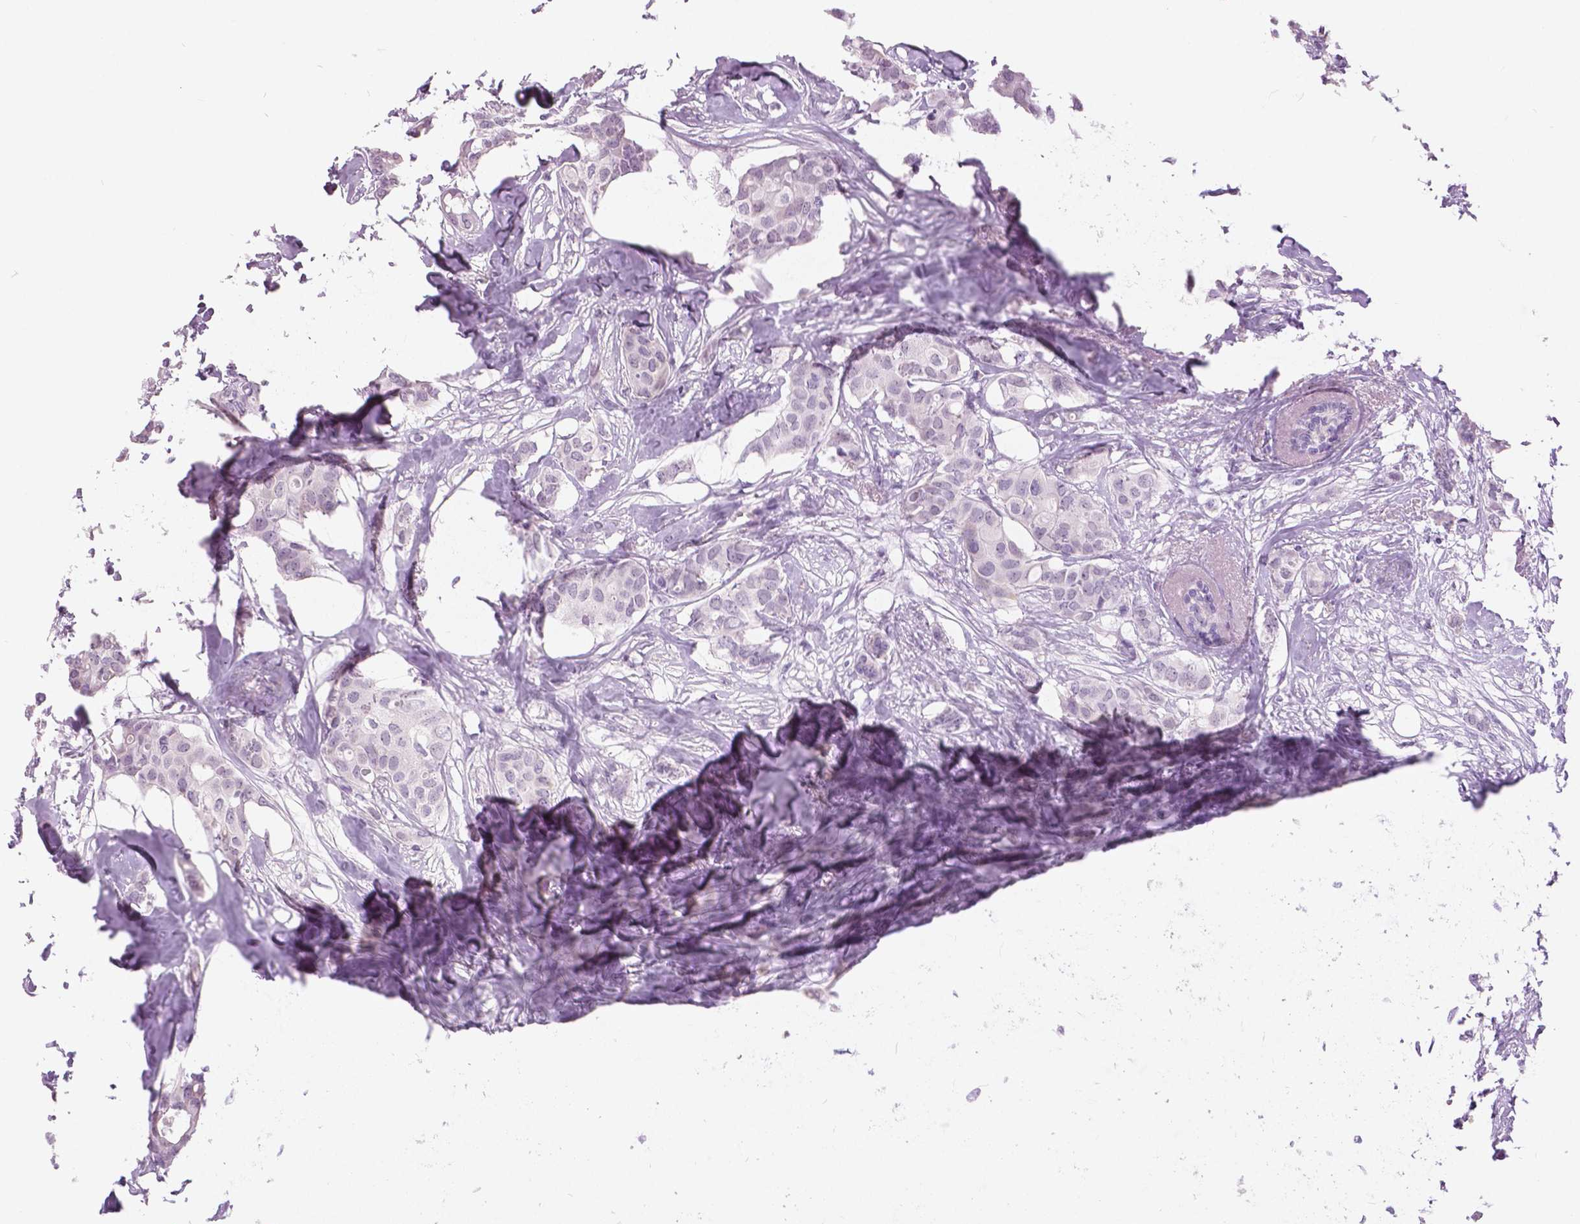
{"staining": {"intensity": "negative", "quantity": "none", "location": "none"}, "tissue": "breast cancer", "cell_type": "Tumor cells", "image_type": "cancer", "snomed": [{"axis": "morphology", "description": "Duct carcinoma"}, {"axis": "topography", "description": "Breast"}], "caption": "There is no significant positivity in tumor cells of infiltrating ductal carcinoma (breast).", "gene": "MYOM1", "patient": {"sex": "female", "age": 62}}